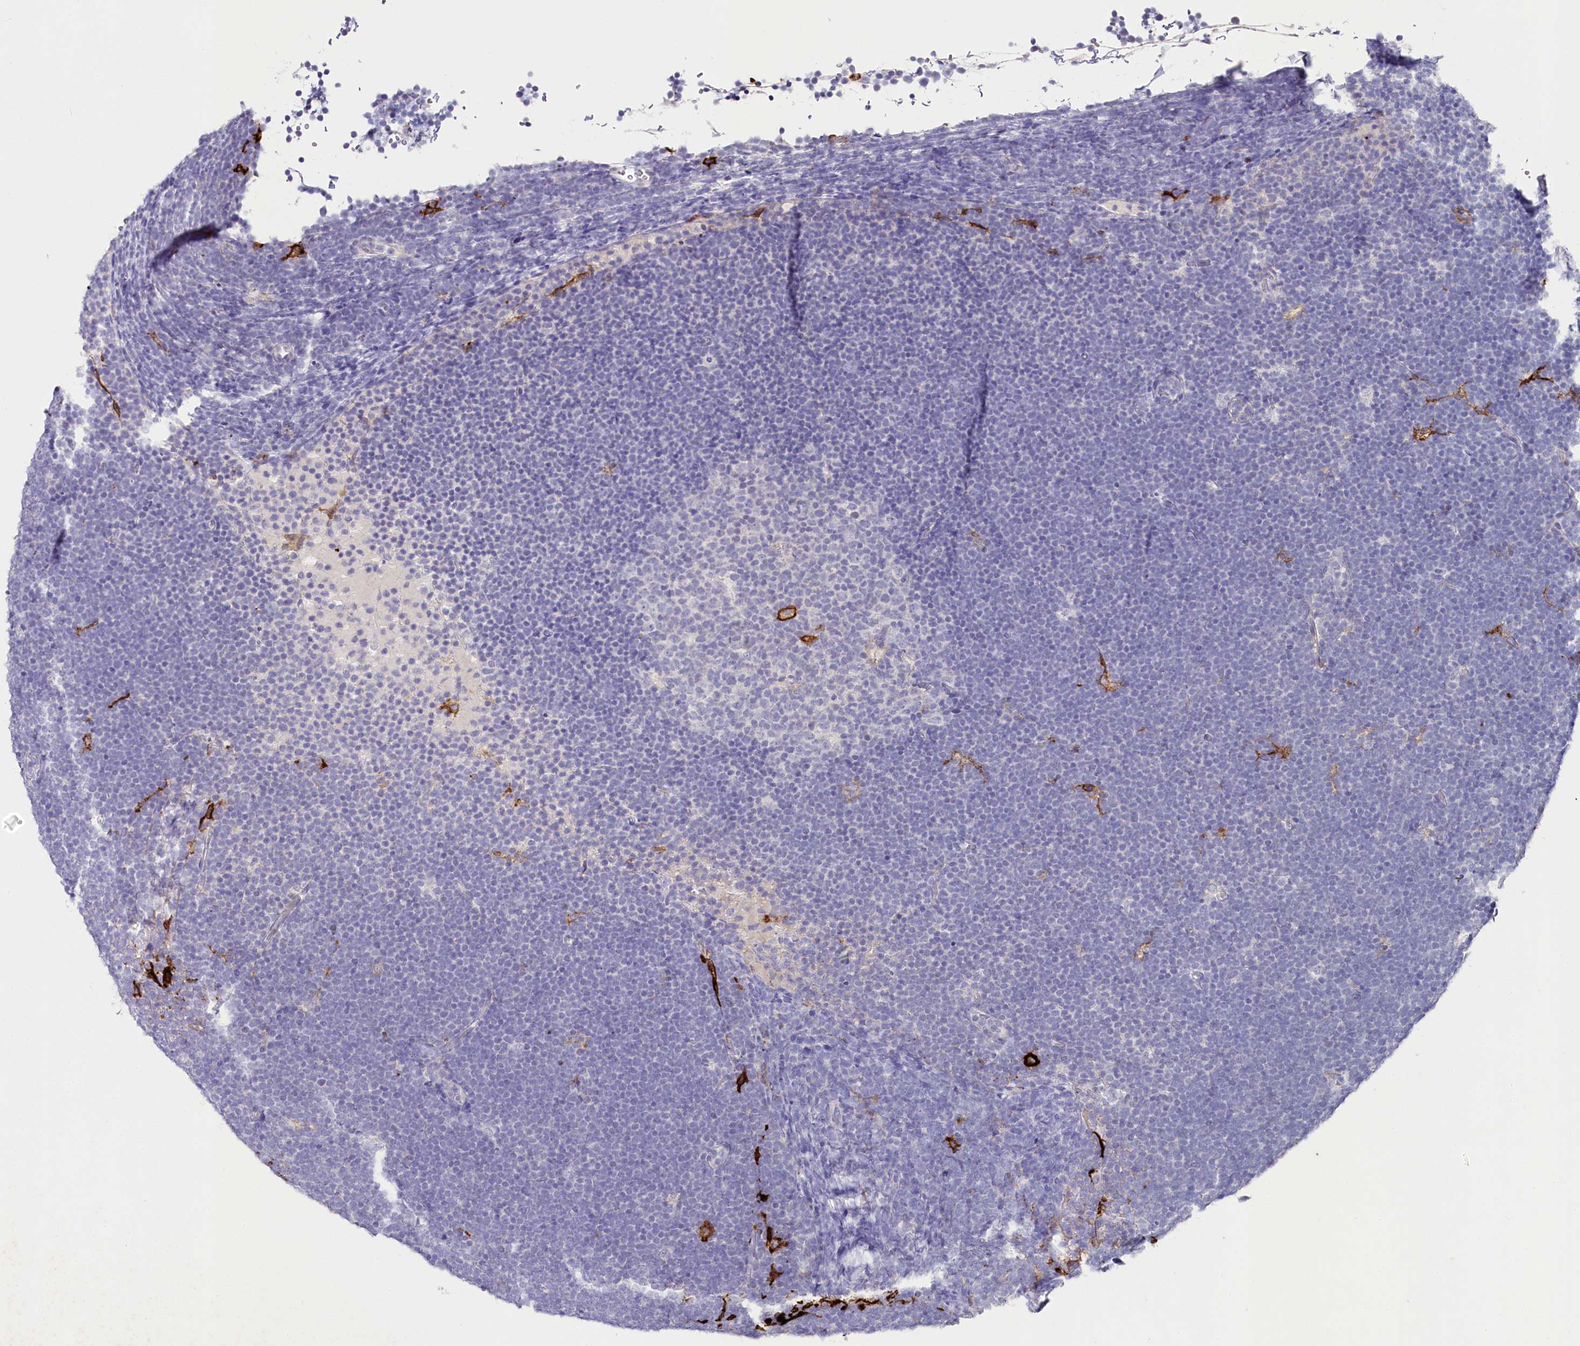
{"staining": {"intensity": "negative", "quantity": "none", "location": "none"}, "tissue": "lymphoma", "cell_type": "Tumor cells", "image_type": "cancer", "snomed": [{"axis": "morphology", "description": "Malignant lymphoma, non-Hodgkin's type, High grade"}, {"axis": "topography", "description": "Lymph node"}], "caption": "This is an immunohistochemistry (IHC) image of high-grade malignant lymphoma, non-Hodgkin's type. There is no expression in tumor cells.", "gene": "CLEC4M", "patient": {"sex": "male", "age": 13}}